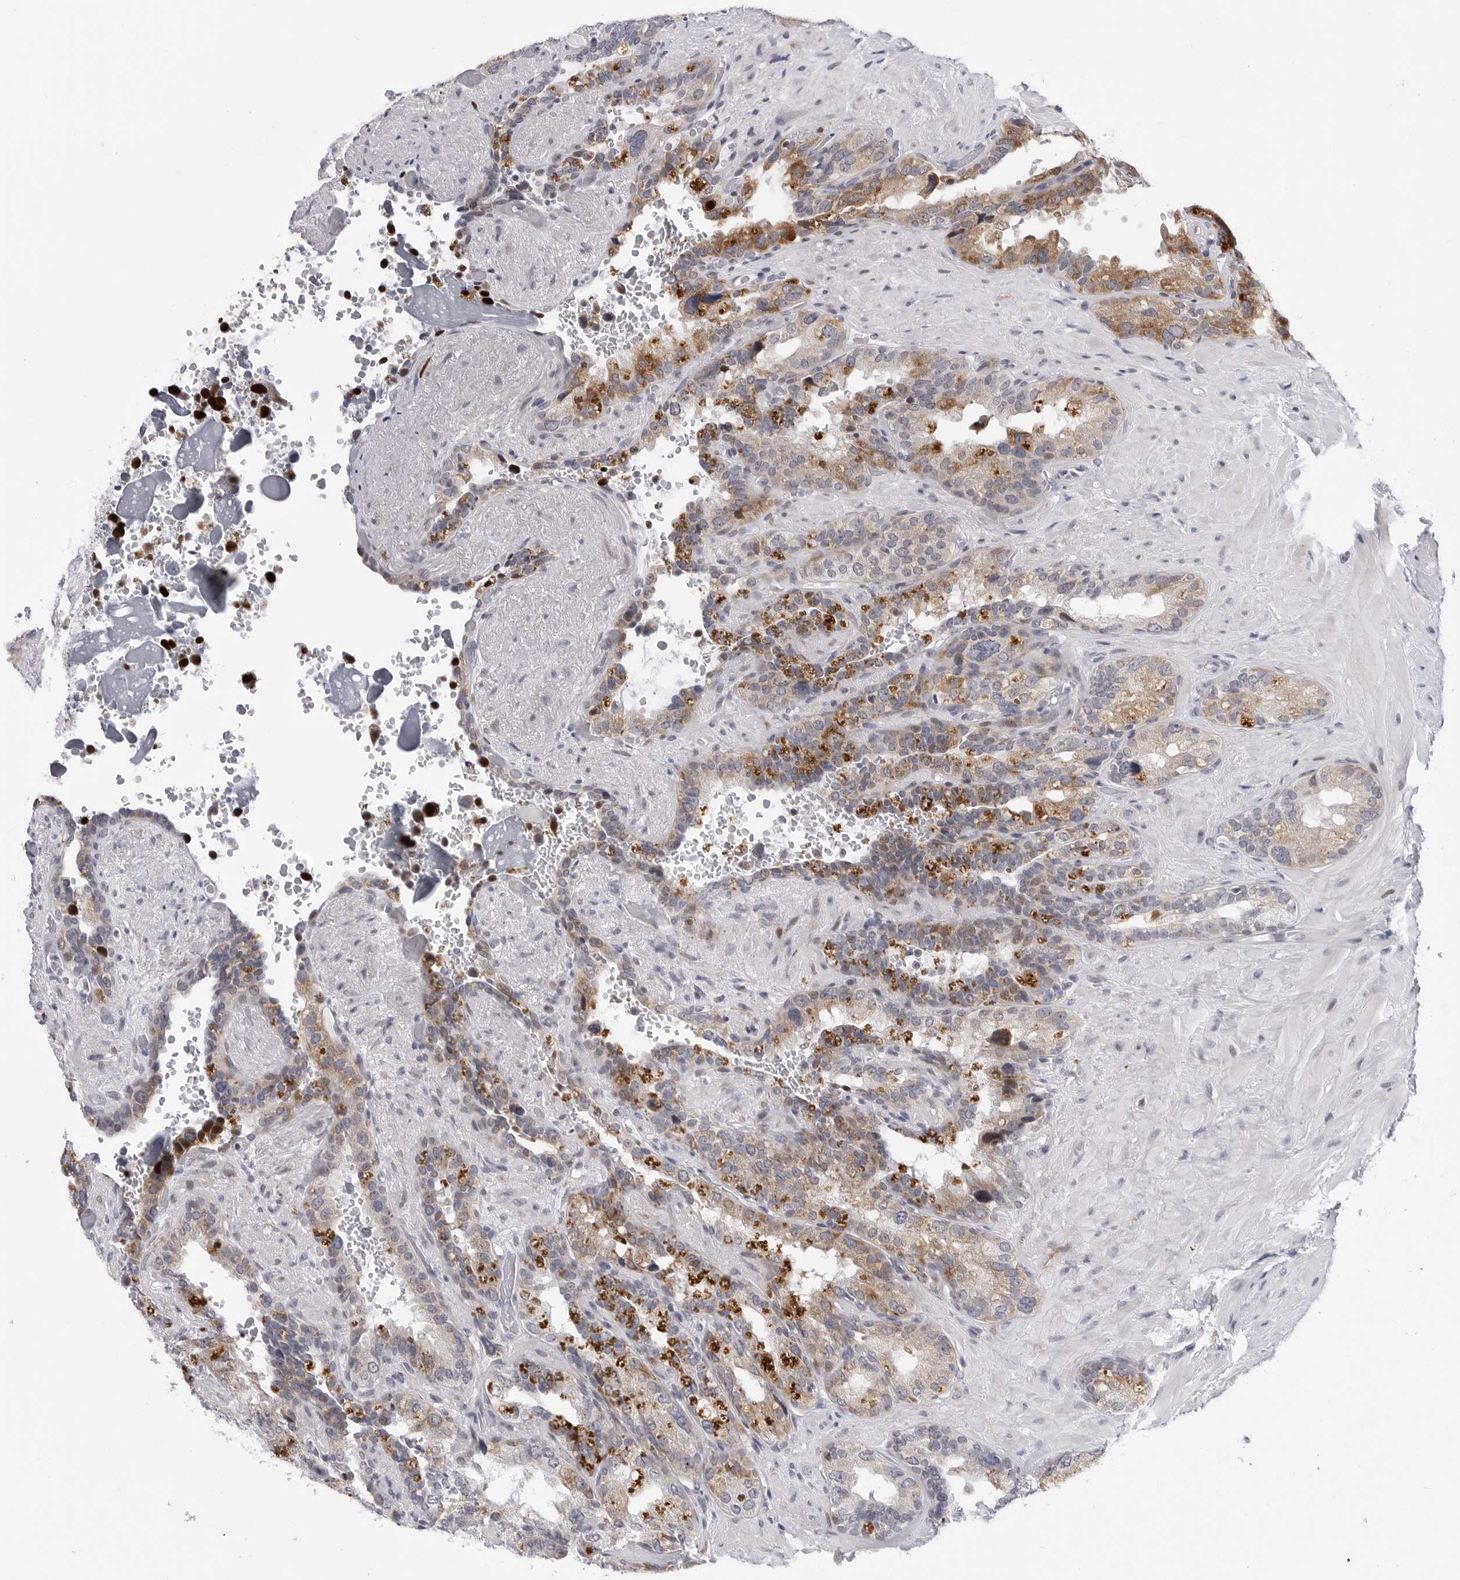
{"staining": {"intensity": "moderate", "quantity": "25%-75%", "location": "cytoplasmic/membranous"}, "tissue": "seminal vesicle", "cell_type": "Glandular cells", "image_type": "normal", "snomed": [{"axis": "morphology", "description": "Normal tissue, NOS"}, {"axis": "topography", "description": "Seminal veicle"}], "caption": "Glandular cells exhibit medium levels of moderate cytoplasmic/membranous positivity in approximately 25%-75% of cells in unremarkable seminal vesicle. (brown staining indicates protein expression, while blue staining denotes nuclei).", "gene": "CDK20", "patient": {"sex": "male", "age": 80}}